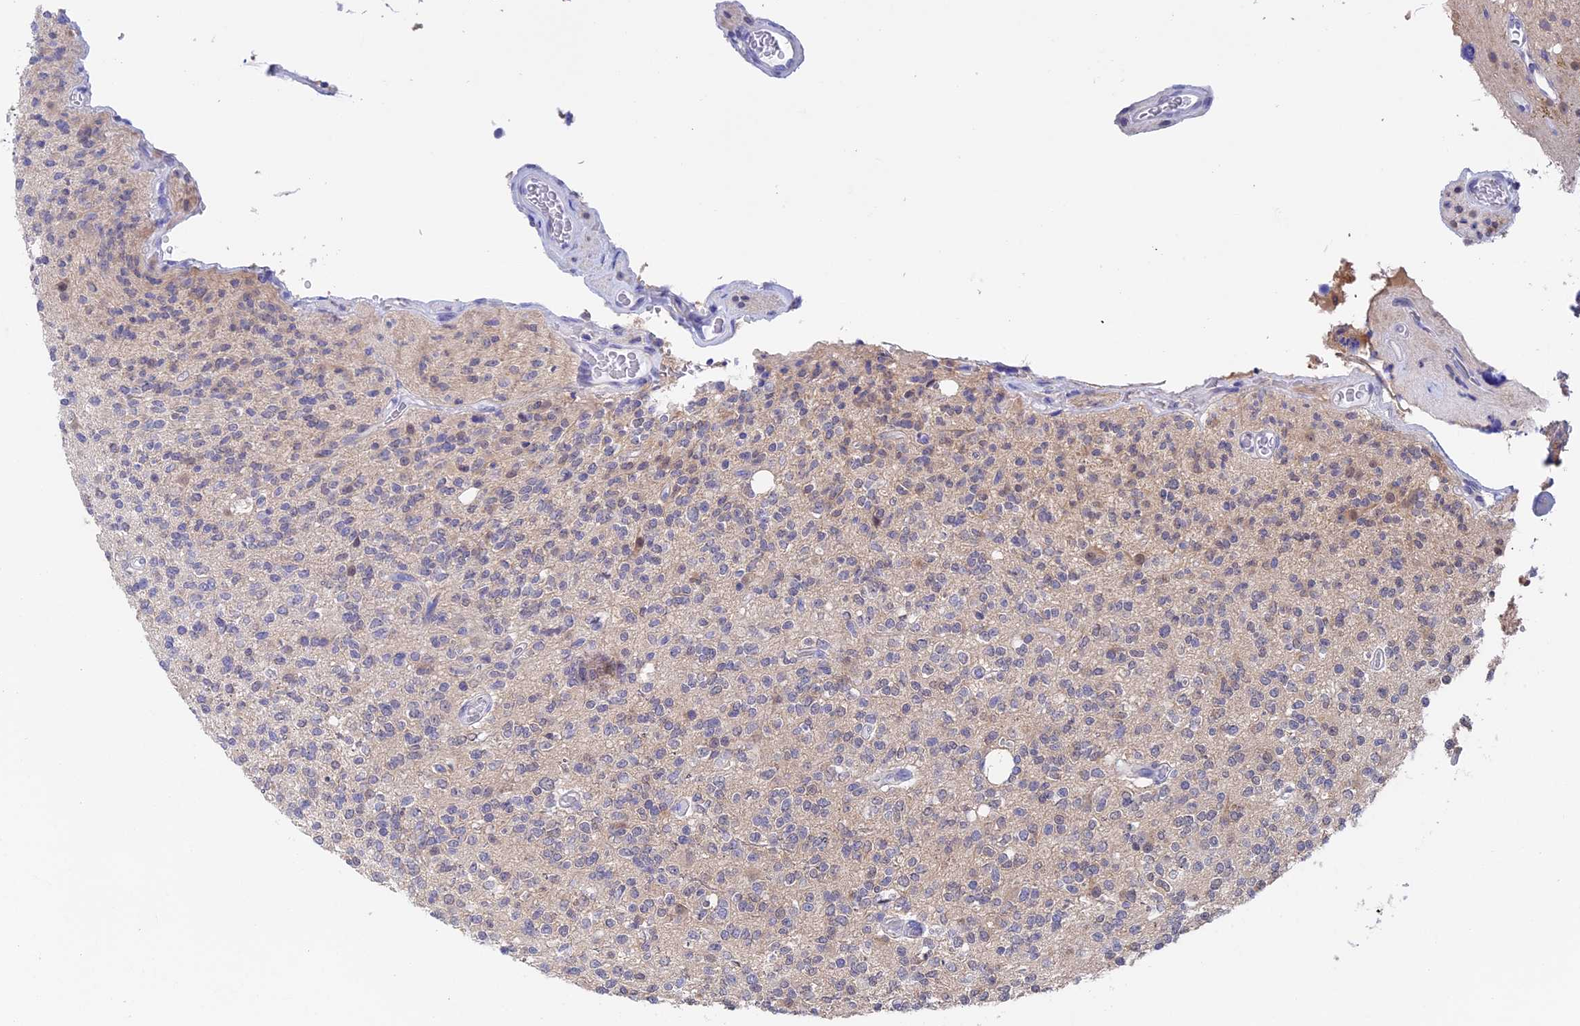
{"staining": {"intensity": "negative", "quantity": "none", "location": "none"}, "tissue": "glioma", "cell_type": "Tumor cells", "image_type": "cancer", "snomed": [{"axis": "morphology", "description": "Glioma, malignant, High grade"}, {"axis": "topography", "description": "Brain"}], "caption": "The IHC image has no significant positivity in tumor cells of high-grade glioma (malignant) tissue. (DAB (3,3'-diaminobenzidine) immunohistochemistry visualized using brightfield microscopy, high magnification).", "gene": "STUB1", "patient": {"sex": "male", "age": 34}}